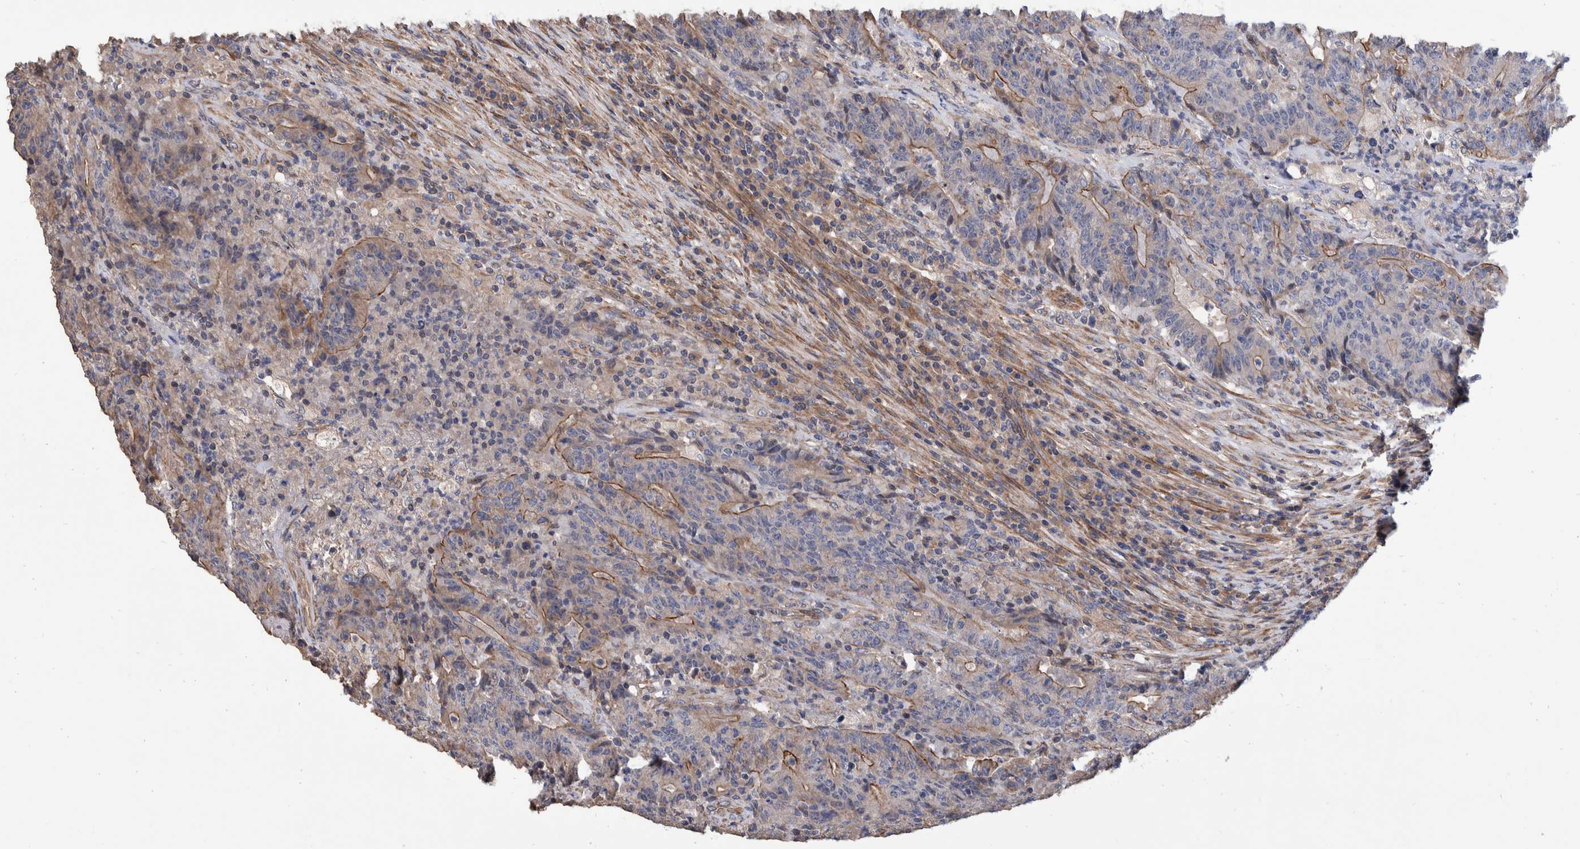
{"staining": {"intensity": "moderate", "quantity": "<25%", "location": "cytoplasmic/membranous"}, "tissue": "colorectal cancer", "cell_type": "Tumor cells", "image_type": "cancer", "snomed": [{"axis": "morphology", "description": "Normal tissue, NOS"}, {"axis": "morphology", "description": "Adenocarcinoma, NOS"}, {"axis": "topography", "description": "Colon"}], "caption": "Moderate cytoplasmic/membranous expression for a protein is identified in about <25% of tumor cells of colorectal cancer using IHC.", "gene": "SLC45A4", "patient": {"sex": "female", "age": 75}}